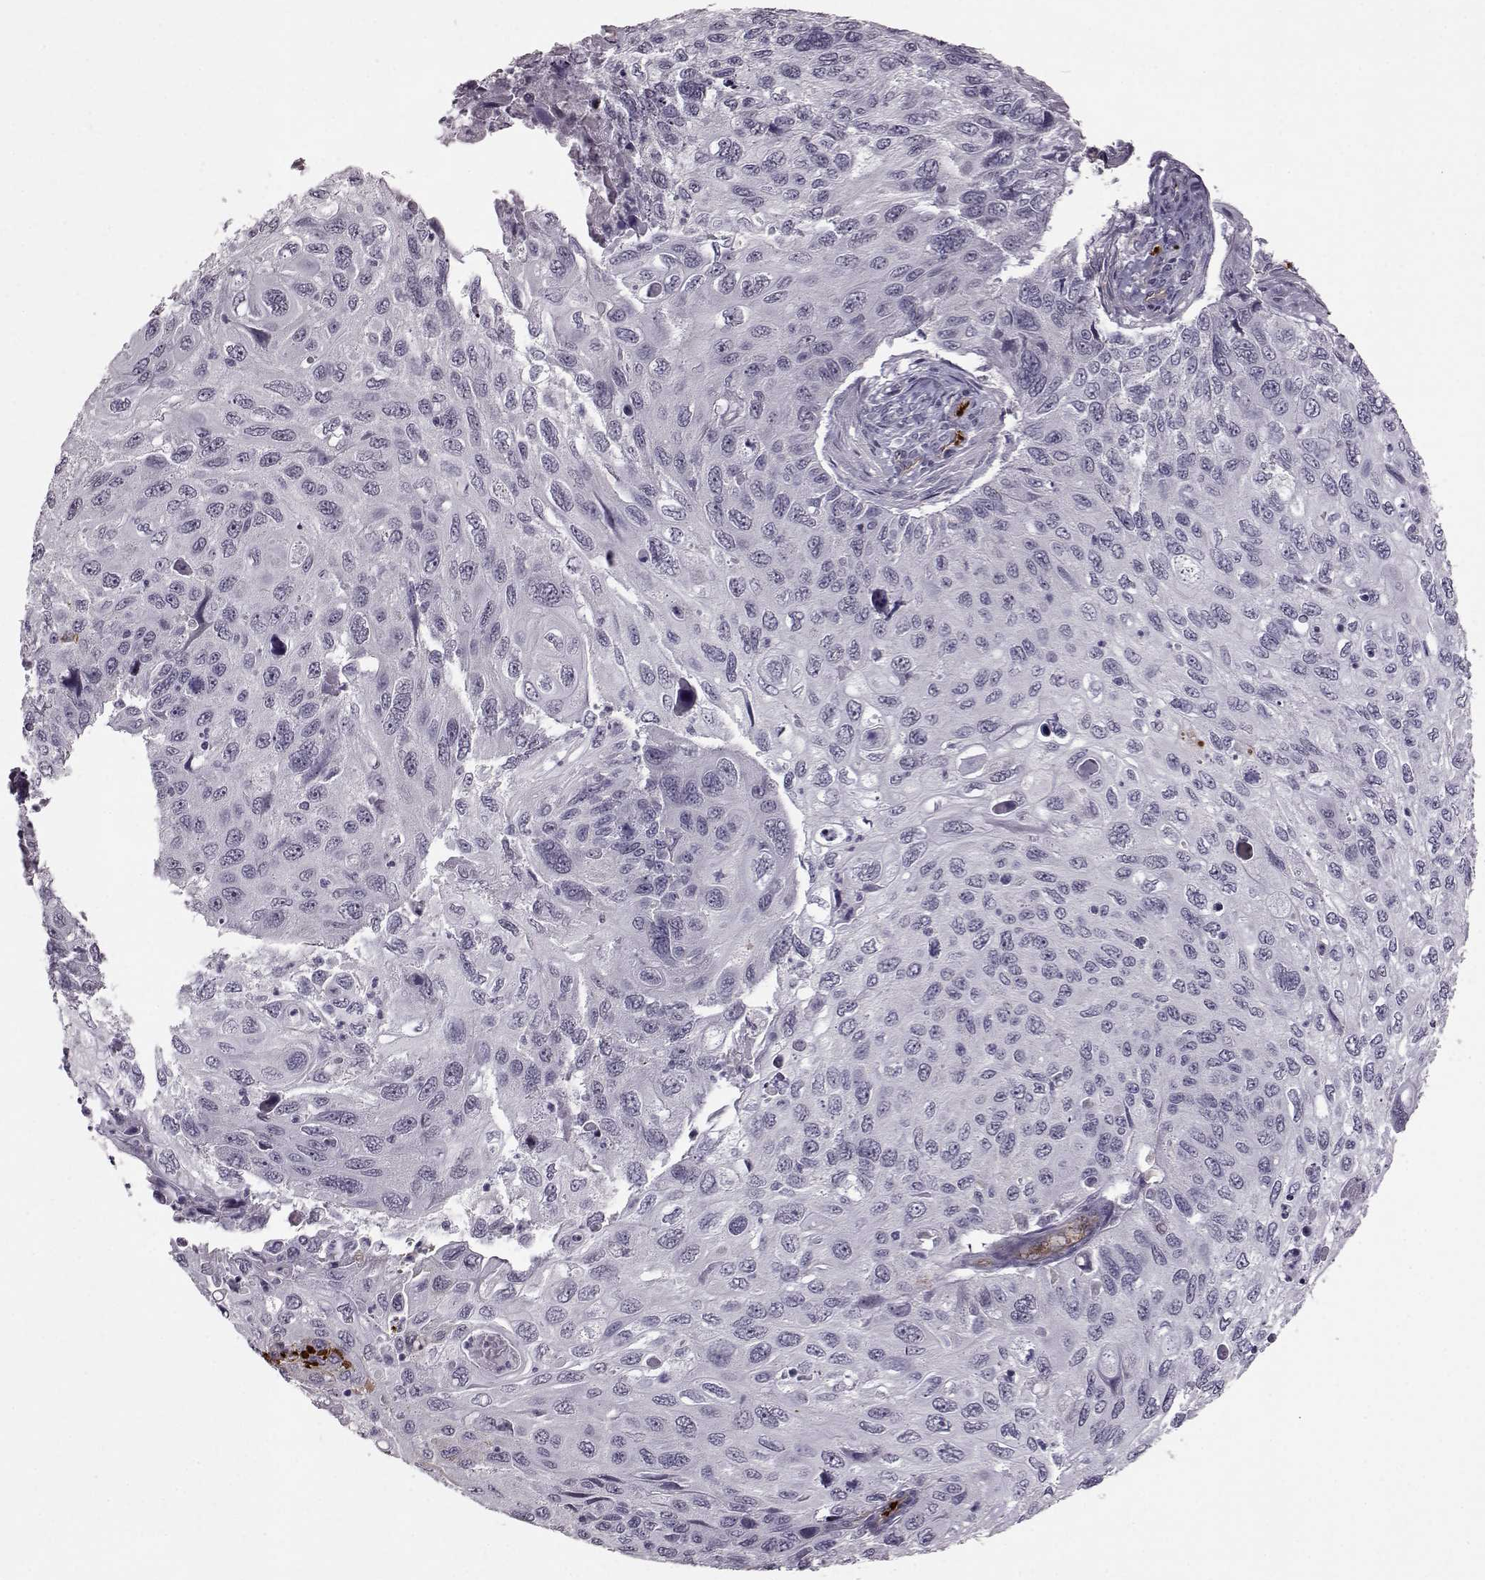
{"staining": {"intensity": "negative", "quantity": "none", "location": "none"}, "tissue": "cervical cancer", "cell_type": "Tumor cells", "image_type": "cancer", "snomed": [{"axis": "morphology", "description": "Squamous cell carcinoma, NOS"}, {"axis": "topography", "description": "Cervix"}], "caption": "Immunohistochemistry (IHC) histopathology image of human squamous cell carcinoma (cervical) stained for a protein (brown), which displays no staining in tumor cells.", "gene": "PROP1", "patient": {"sex": "female", "age": 70}}